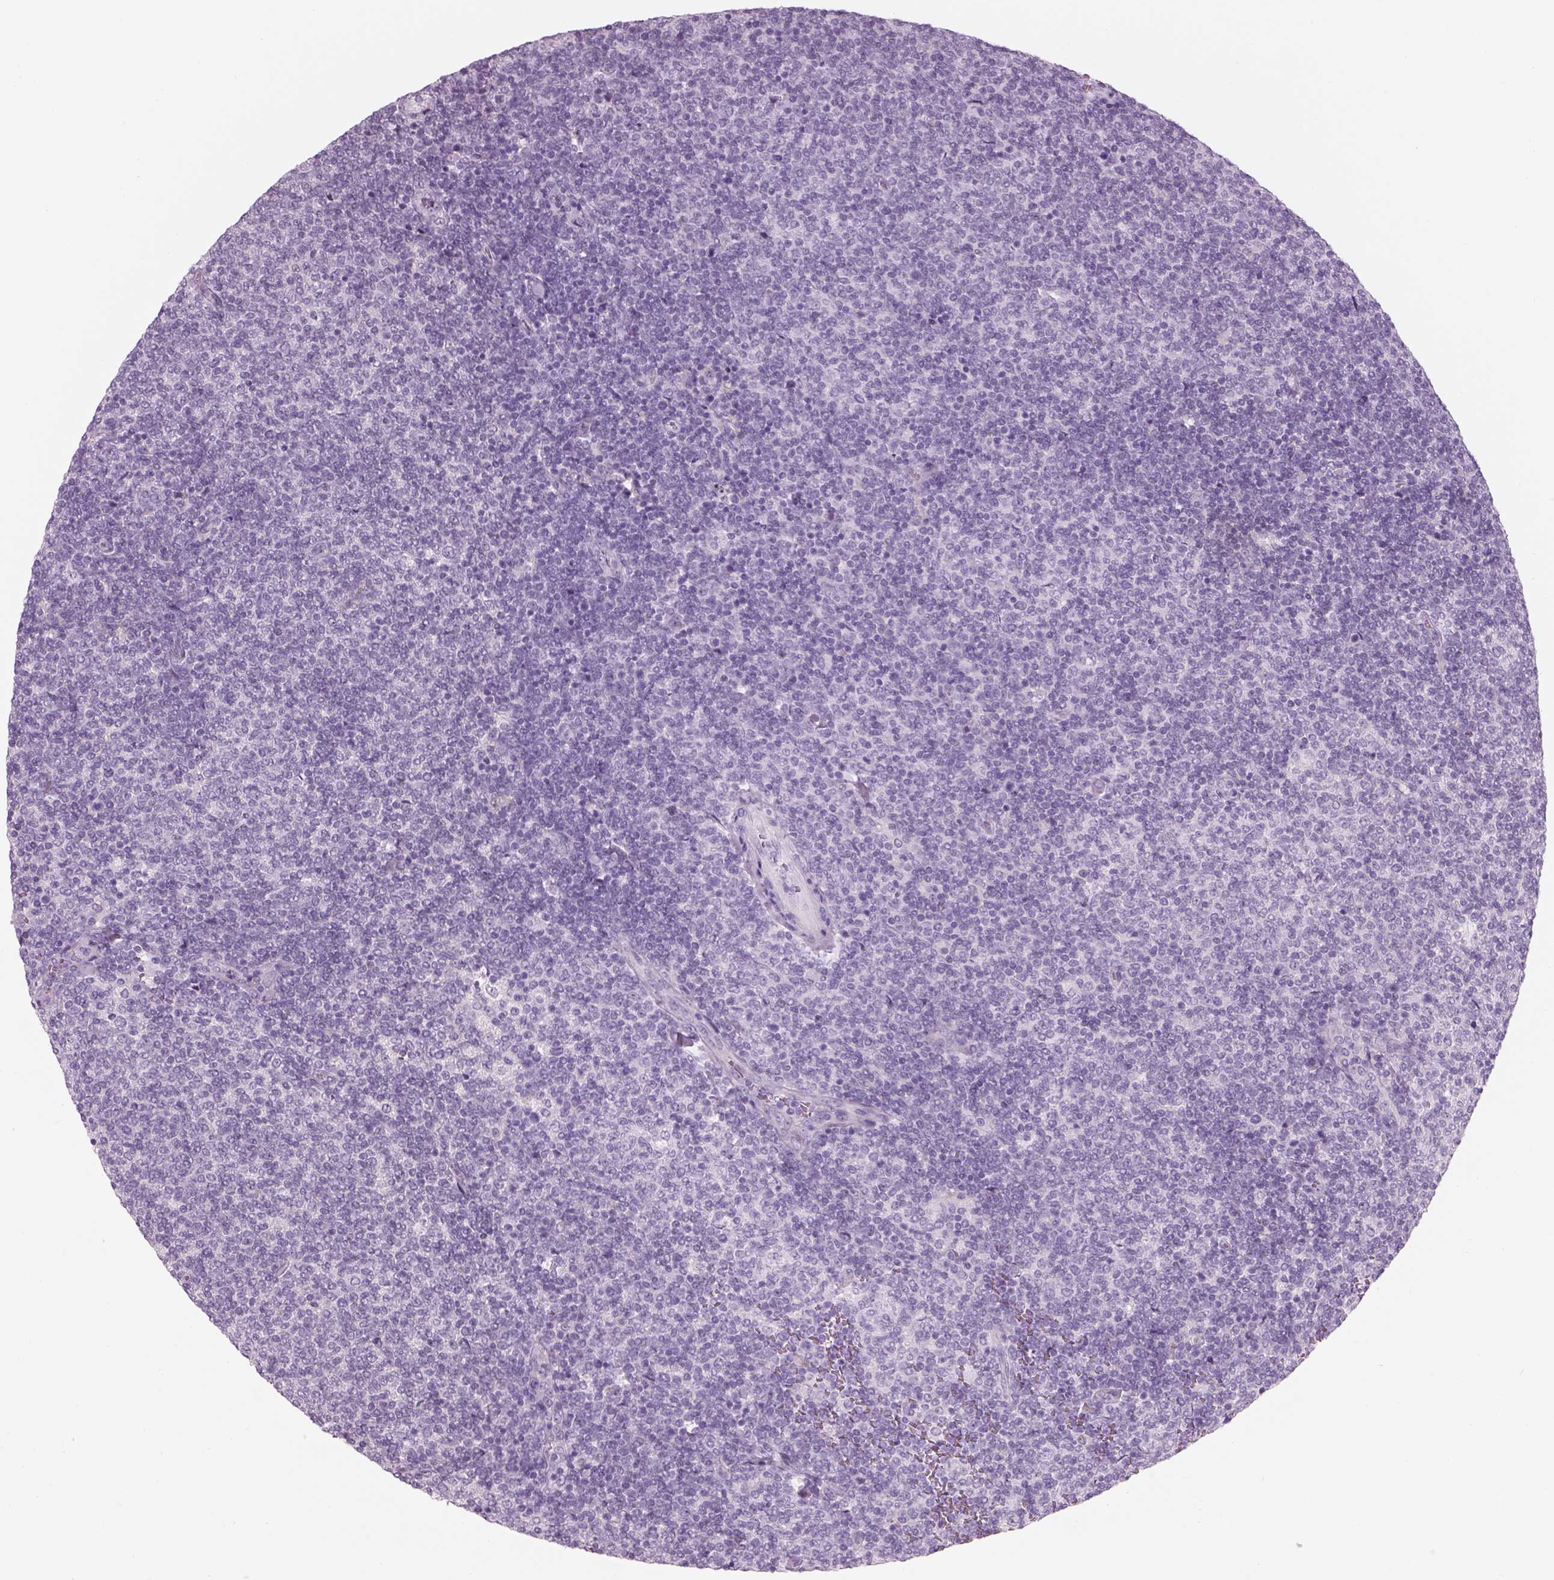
{"staining": {"intensity": "negative", "quantity": "none", "location": "none"}, "tissue": "lymphoma", "cell_type": "Tumor cells", "image_type": "cancer", "snomed": [{"axis": "morphology", "description": "Malignant lymphoma, non-Hodgkin's type, Low grade"}, {"axis": "topography", "description": "Lymph node"}], "caption": "Lymphoma stained for a protein using IHC reveals no expression tumor cells.", "gene": "GAS2L2", "patient": {"sex": "male", "age": 52}}